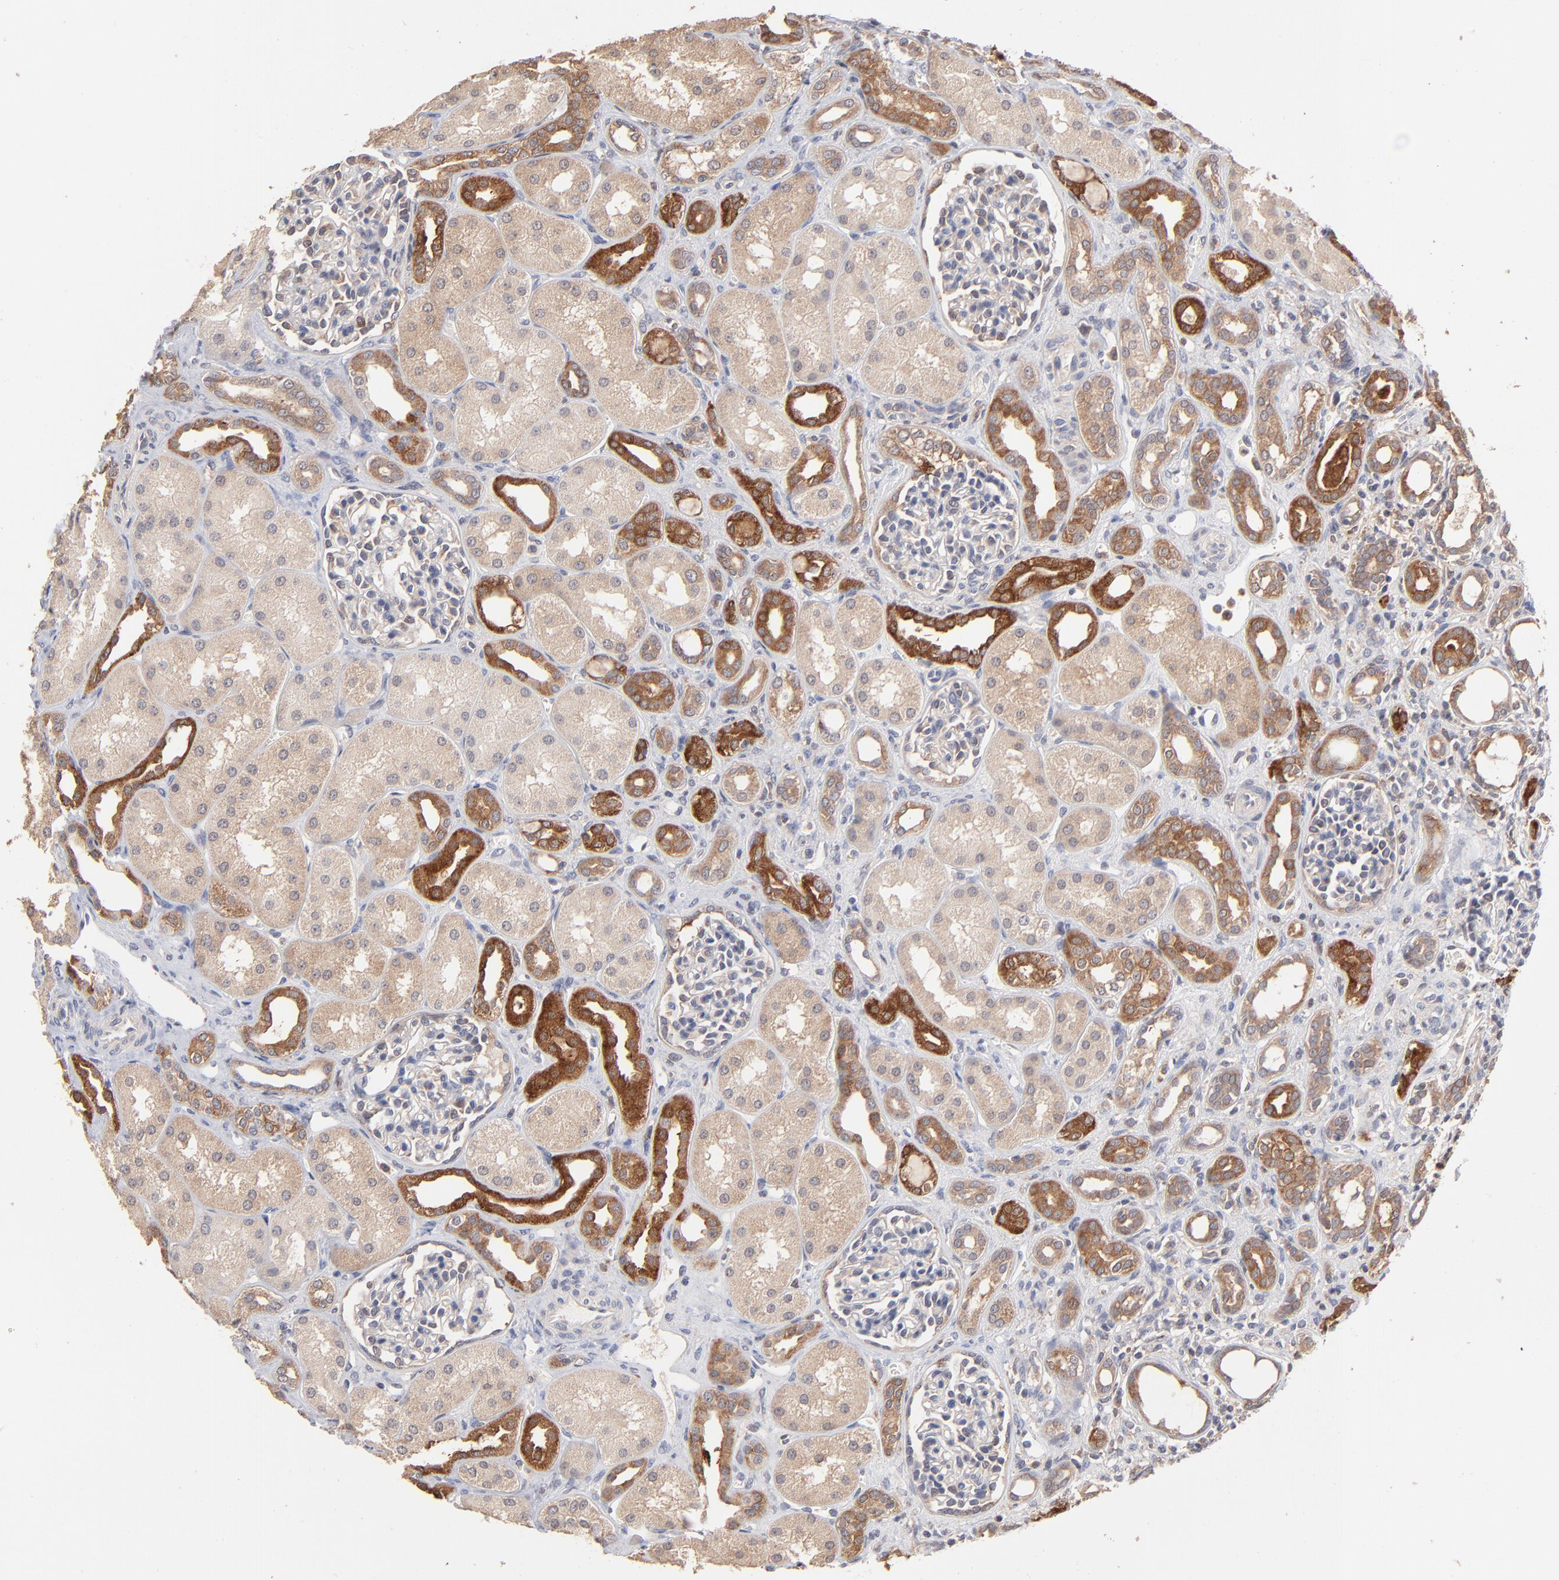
{"staining": {"intensity": "negative", "quantity": "none", "location": "none"}, "tissue": "kidney", "cell_type": "Cells in glomeruli", "image_type": "normal", "snomed": [{"axis": "morphology", "description": "Normal tissue, NOS"}, {"axis": "topography", "description": "Kidney"}], "caption": "Immunohistochemistry (IHC) photomicrograph of benign kidney stained for a protein (brown), which reveals no staining in cells in glomeruli.", "gene": "IVNS1ABP", "patient": {"sex": "male", "age": 7}}